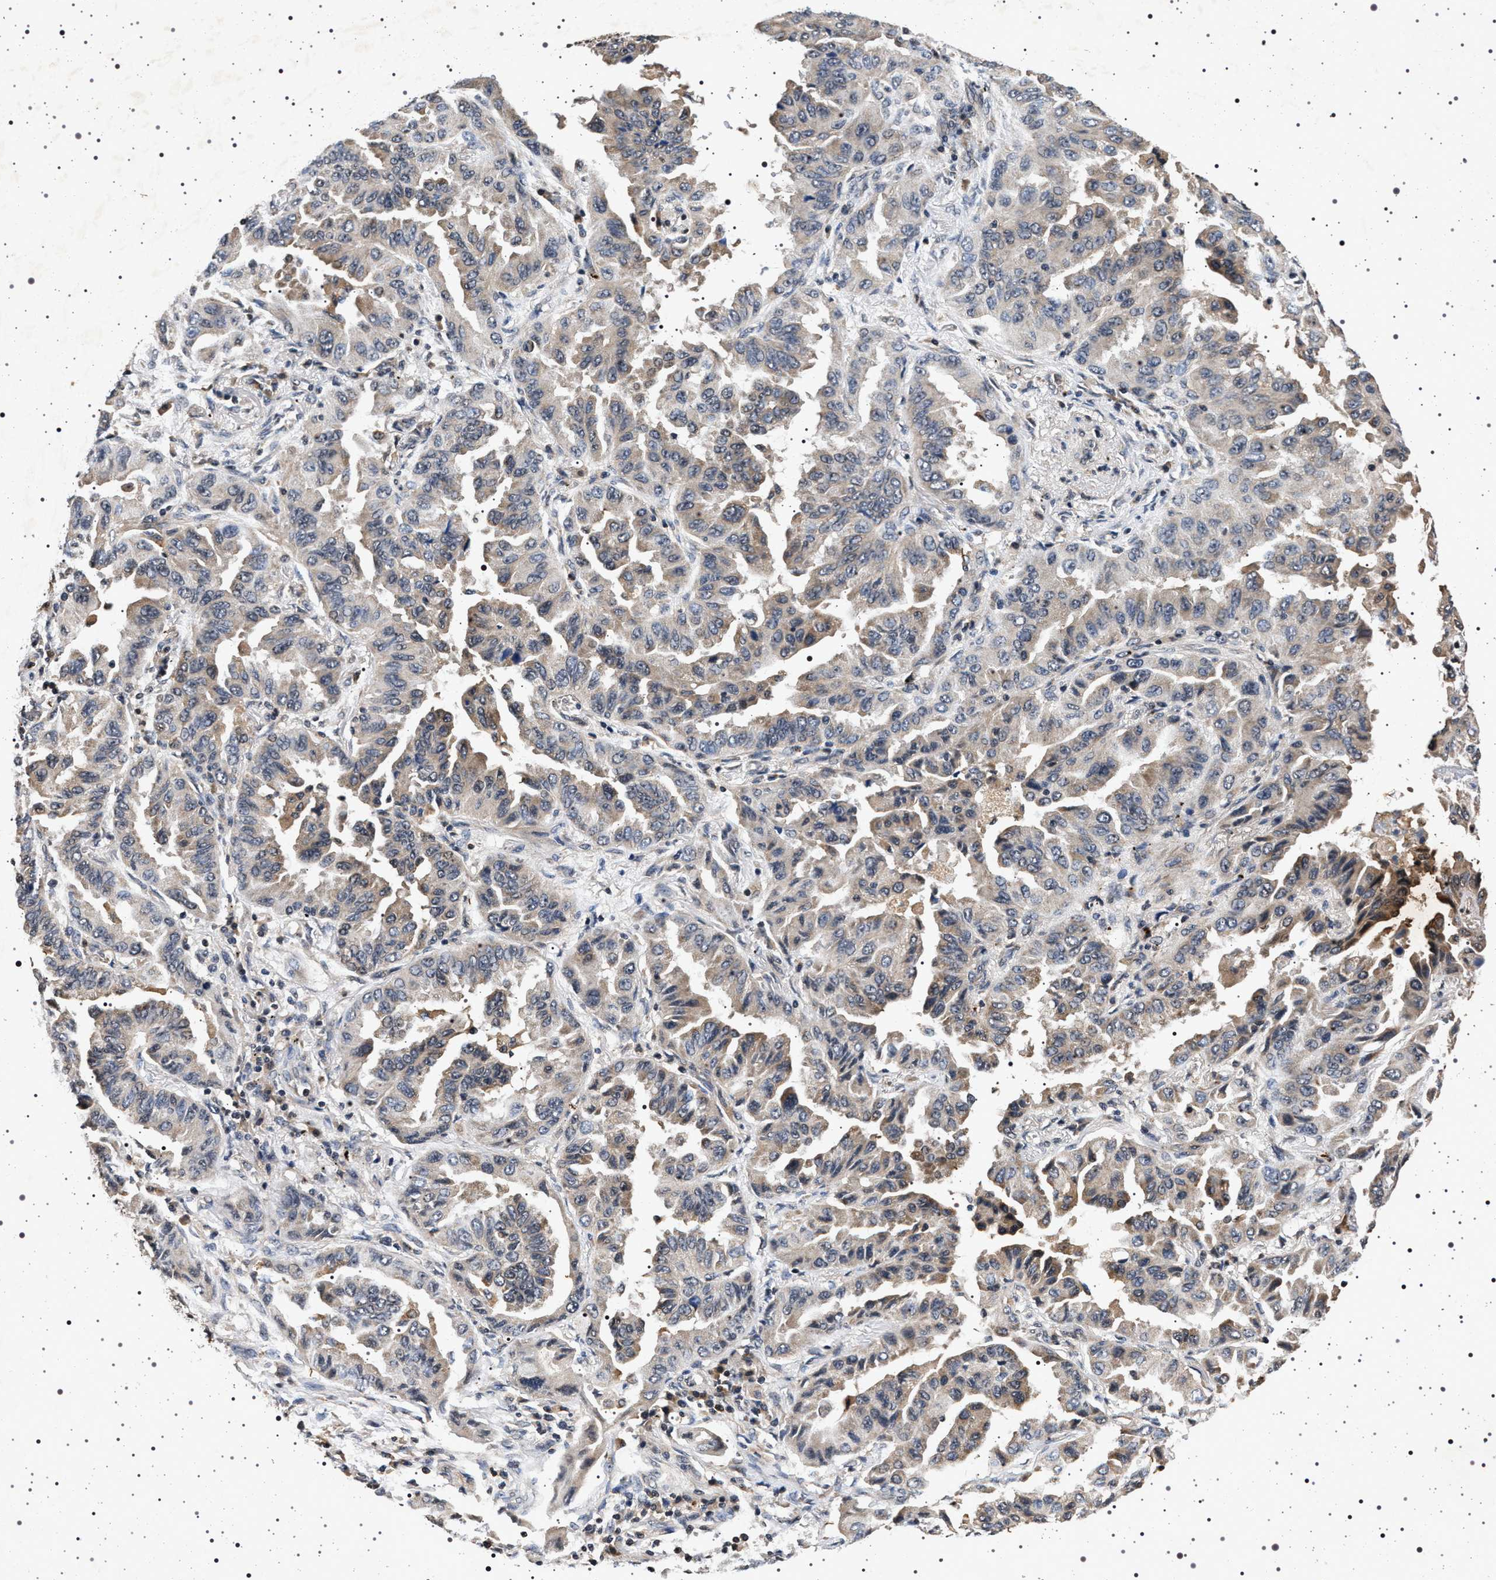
{"staining": {"intensity": "weak", "quantity": "<25%", "location": "cytoplasmic/membranous"}, "tissue": "lung cancer", "cell_type": "Tumor cells", "image_type": "cancer", "snomed": [{"axis": "morphology", "description": "Adenocarcinoma, NOS"}, {"axis": "topography", "description": "Lung"}], "caption": "IHC histopathology image of neoplastic tissue: human lung cancer stained with DAB (3,3'-diaminobenzidine) shows no significant protein positivity in tumor cells.", "gene": "CDKN1B", "patient": {"sex": "female", "age": 65}}